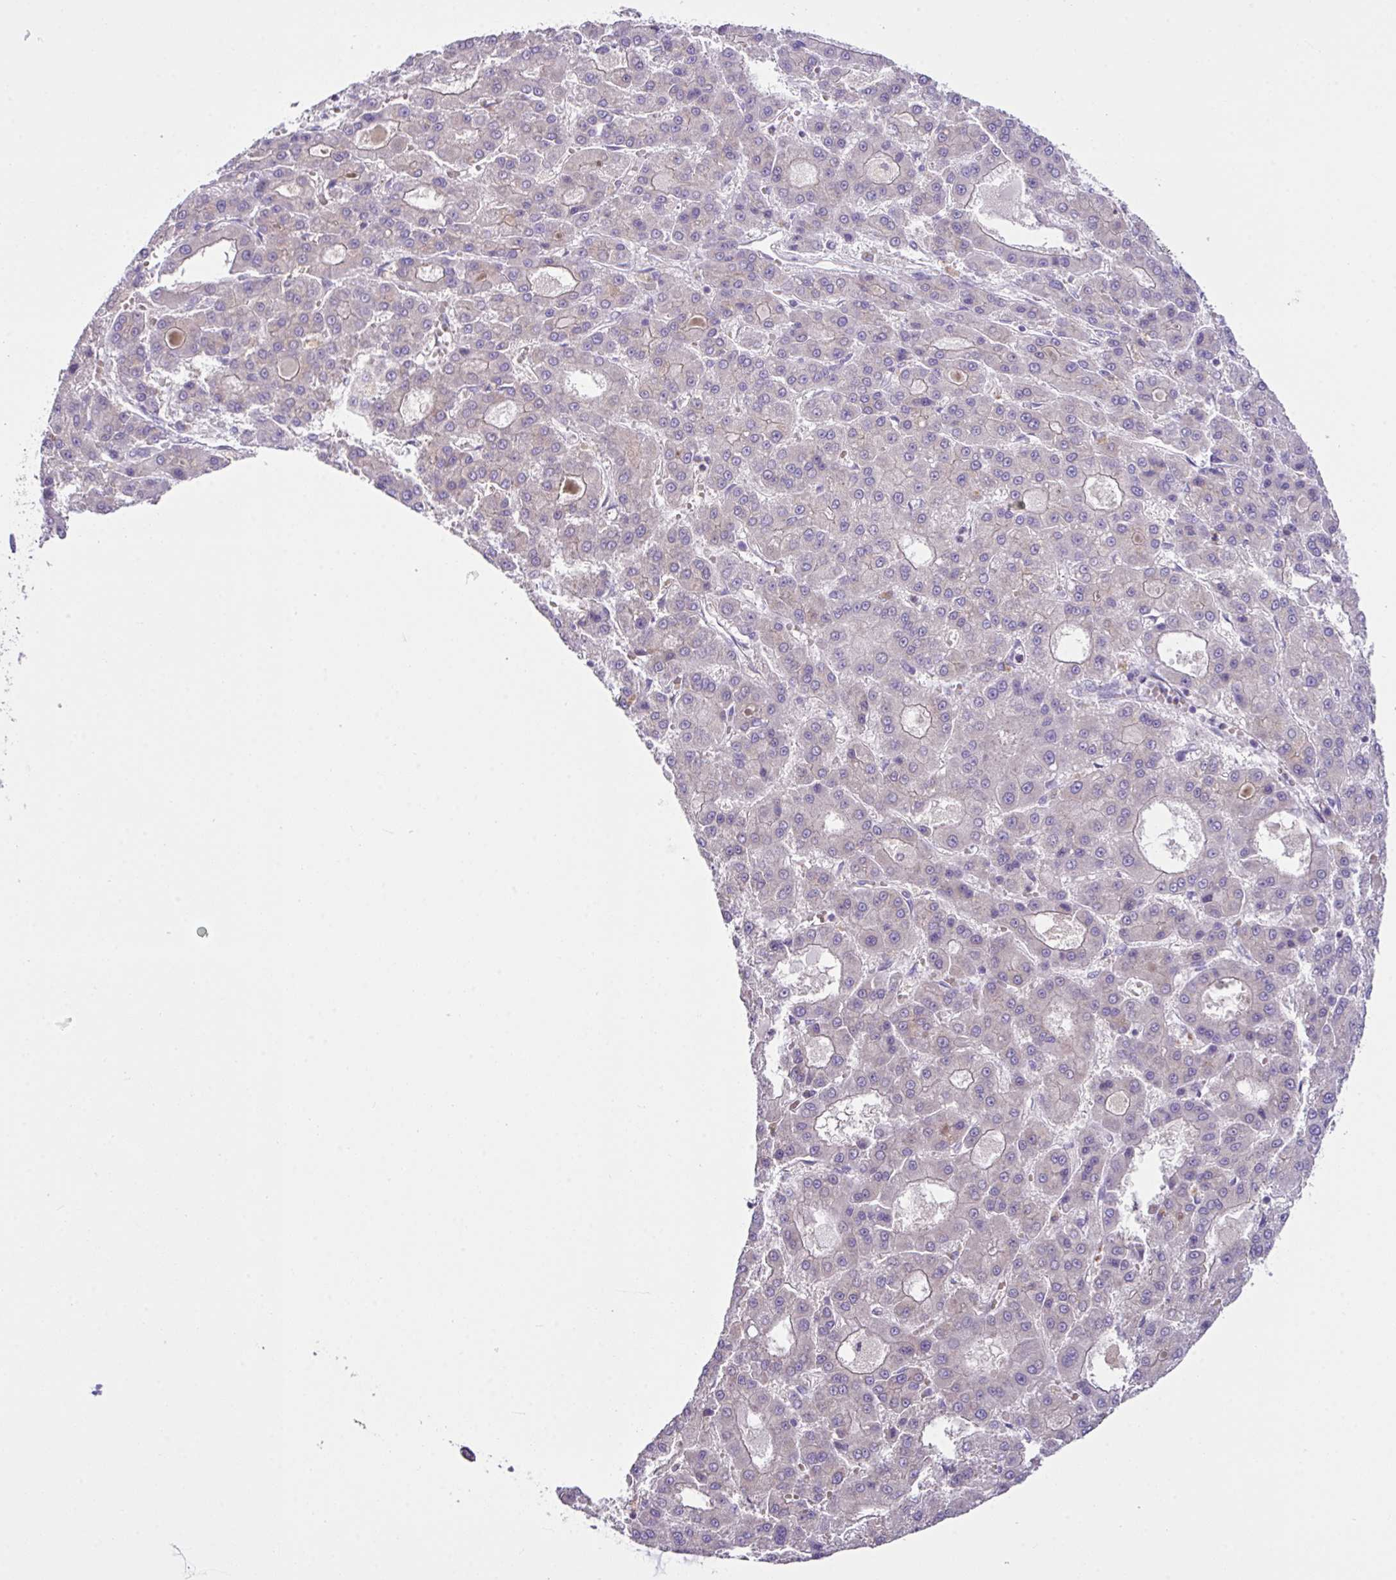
{"staining": {"intensity": "negative", "quantity": "none", "location": "none"}, "tissue": "liver cancer", "cell_type": "Tumor cells", "image_type": "cancer", "snomed": [{"axis": "morphology", "description": "Carcinoma, Hepatocellular, NOS"}, {"axis": "topography", "description": "Liver"}], "caption": "Histopathology image shows no protein positivity in tumor cells of hepatocellular carcinoma (liver) tissue.", "gene": "D2HGDH", "patient": {"sex": "male", "age": 70}}